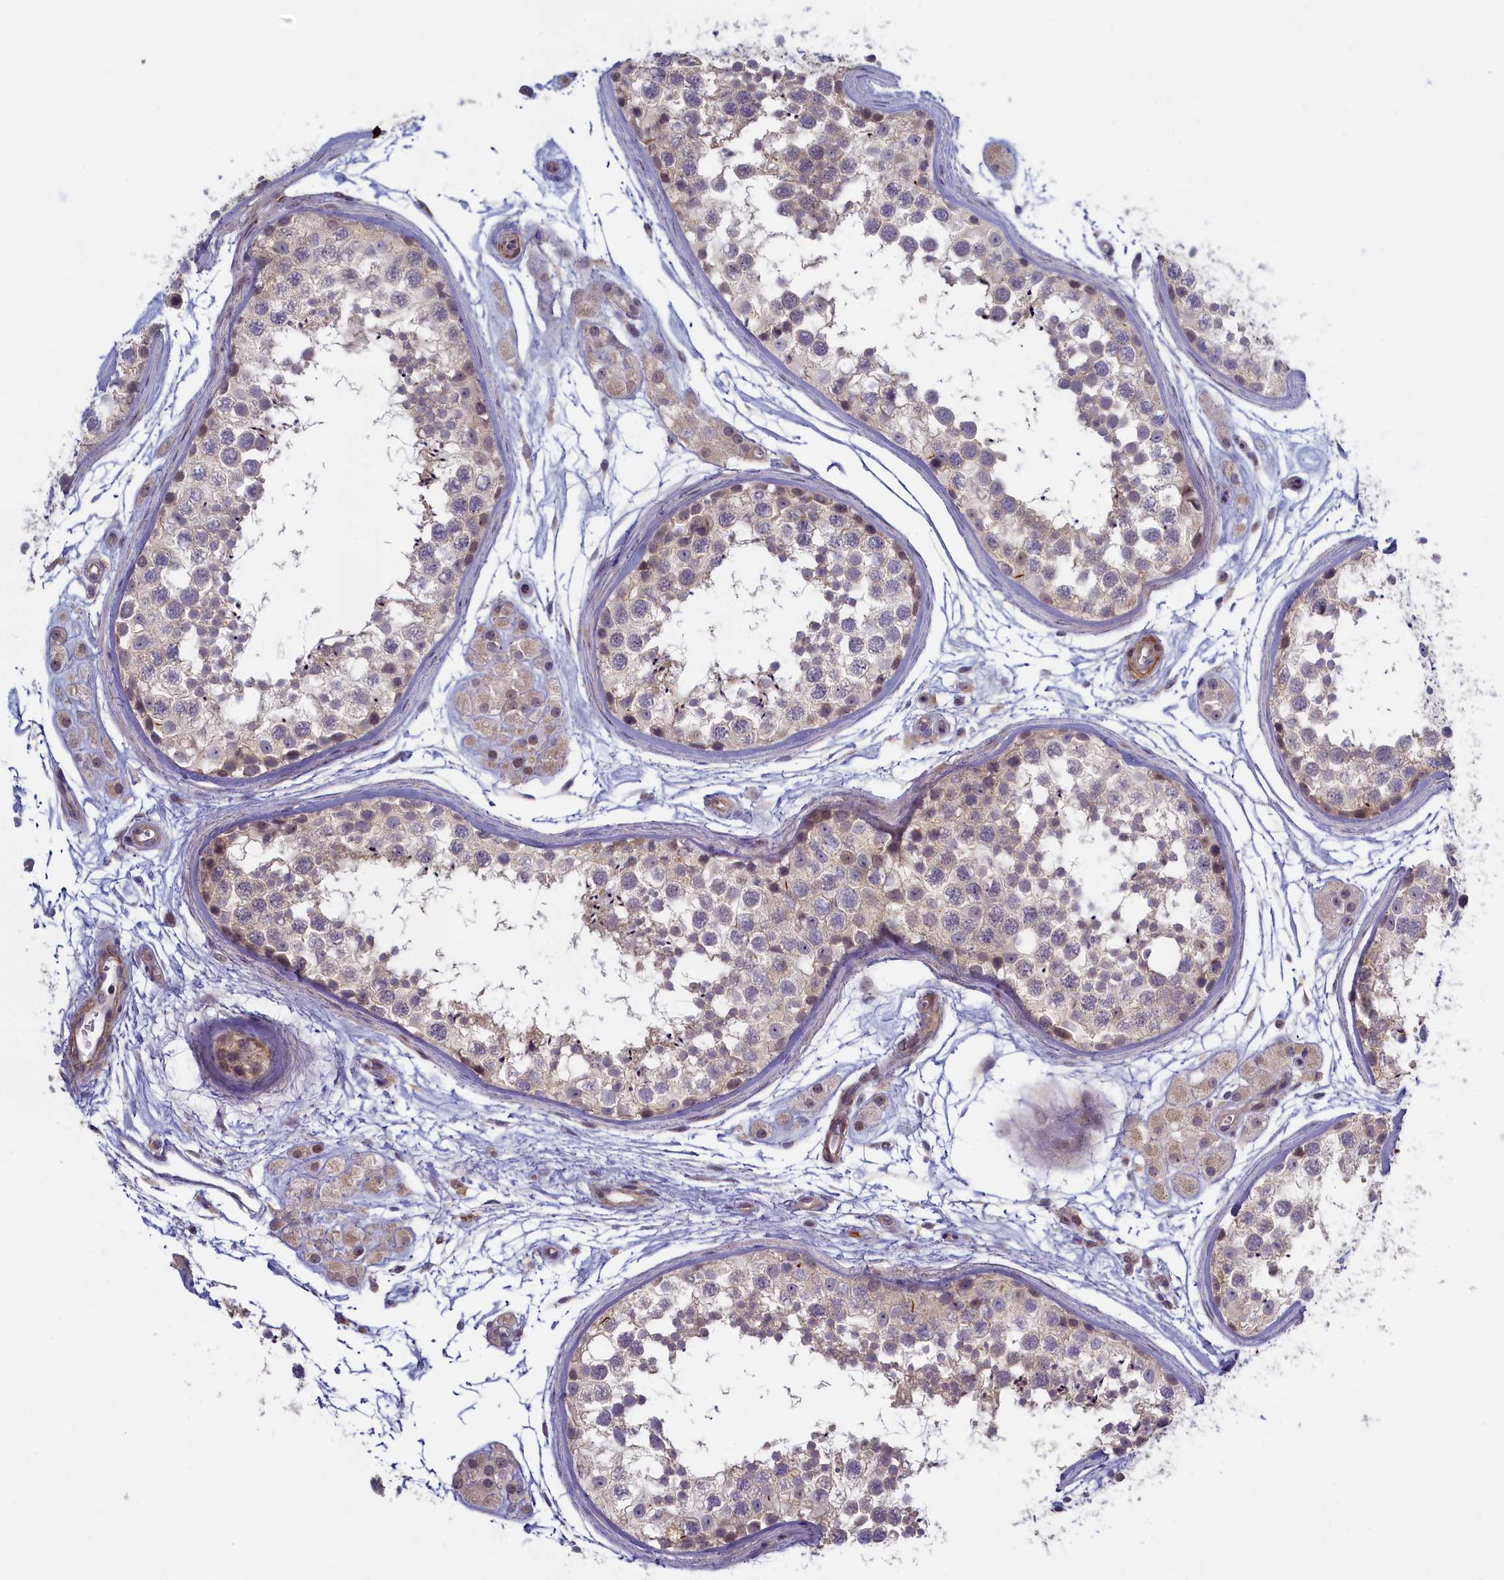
{"staining": {"intensity": "negative", "quantity": "none", "location": "none"}, "tissue": "testis", "cell_type": "Cells in seminiferous ducts", "image_type": "normal", "snomed": [{"axis": "morphology", "description": "Normal tissue, NOS"}, {"axis": "topography", "description": "Testis"}], "caption": "A photomicrograph of human testis is negative for staining in cells in seminiferous ducts.", "gene": "TRPM4", "patient": {"sex": "male", "age": 56}}